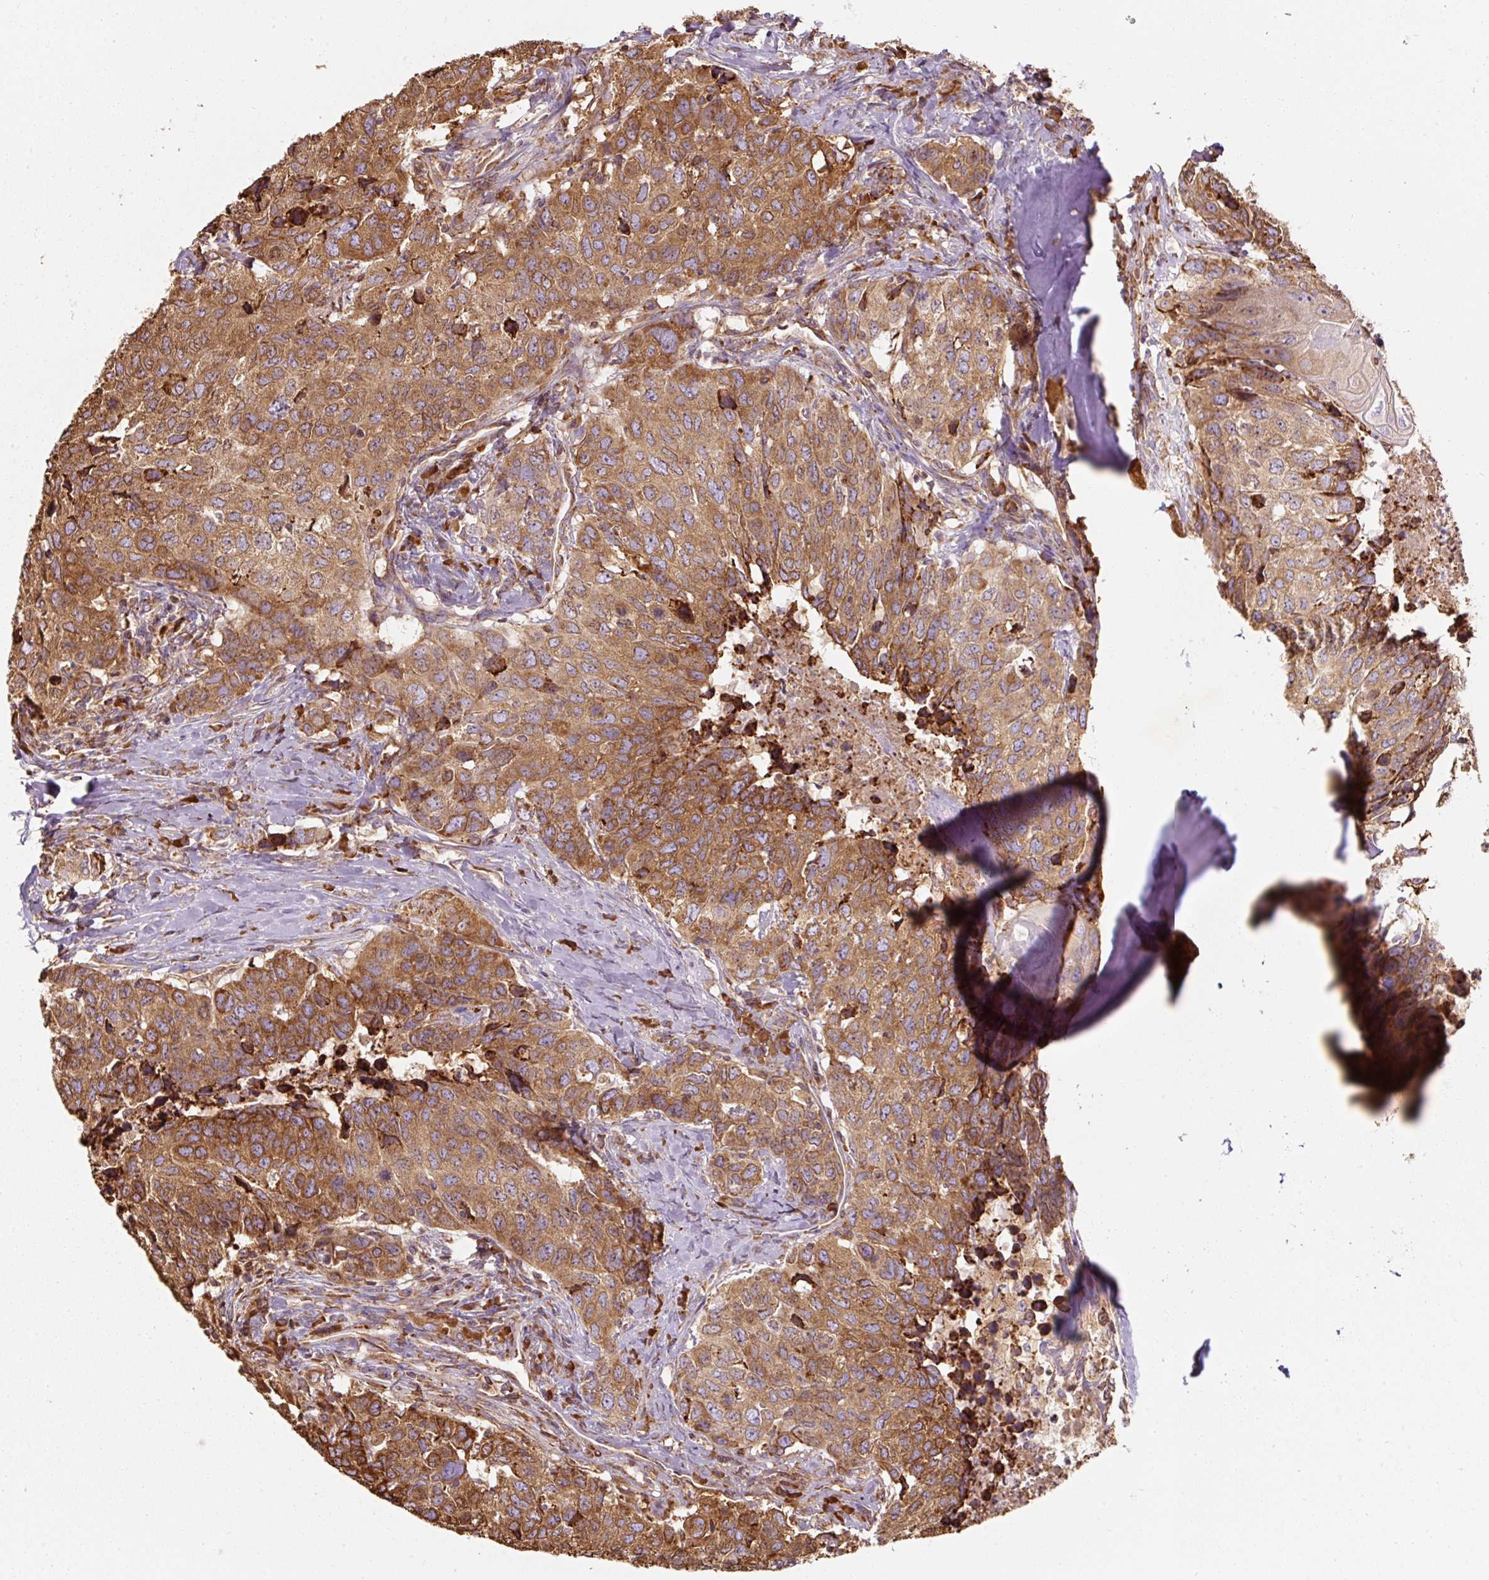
{"staining": {"intensity": "moderate", "quantity": ">75%", "location": "cytoplasmic/membranous"}, "tissue": "head and neck cancer", "cell_type": "Tumor cells", "image_type": "cancer", "snomed": [{"axis": "morphology", "description": "Normal tissue, NOS"}, {"axis": "morphology", "description": "Squamous cell carcinoma, NOS"}, {"axis": "topography", "description": "Skeletal muscle"}, {"axis": "topography", "description": "Vascular tissue"}, {"axis": "topography", "description": "Peripheral nerve tissue"}, {"axis": "topography", "description": "Head-Neck"}], "caption": "DAB (3,3'-diaminobenzidine) immunohistochemical staining of squamous cell carcinoma (head and neck) reveals moderate cytoplasmic/membranous protein staining in approximately >75% of tumor cells. The protein of interest is stained brown, and the nuclei are stained in blue (DAB (3,3'-diaminobenzidine) IHC with brightfield microscopy, high magnification).", "gene": "PRKCSH", "patient": {"sex": "male", "age": 66}}